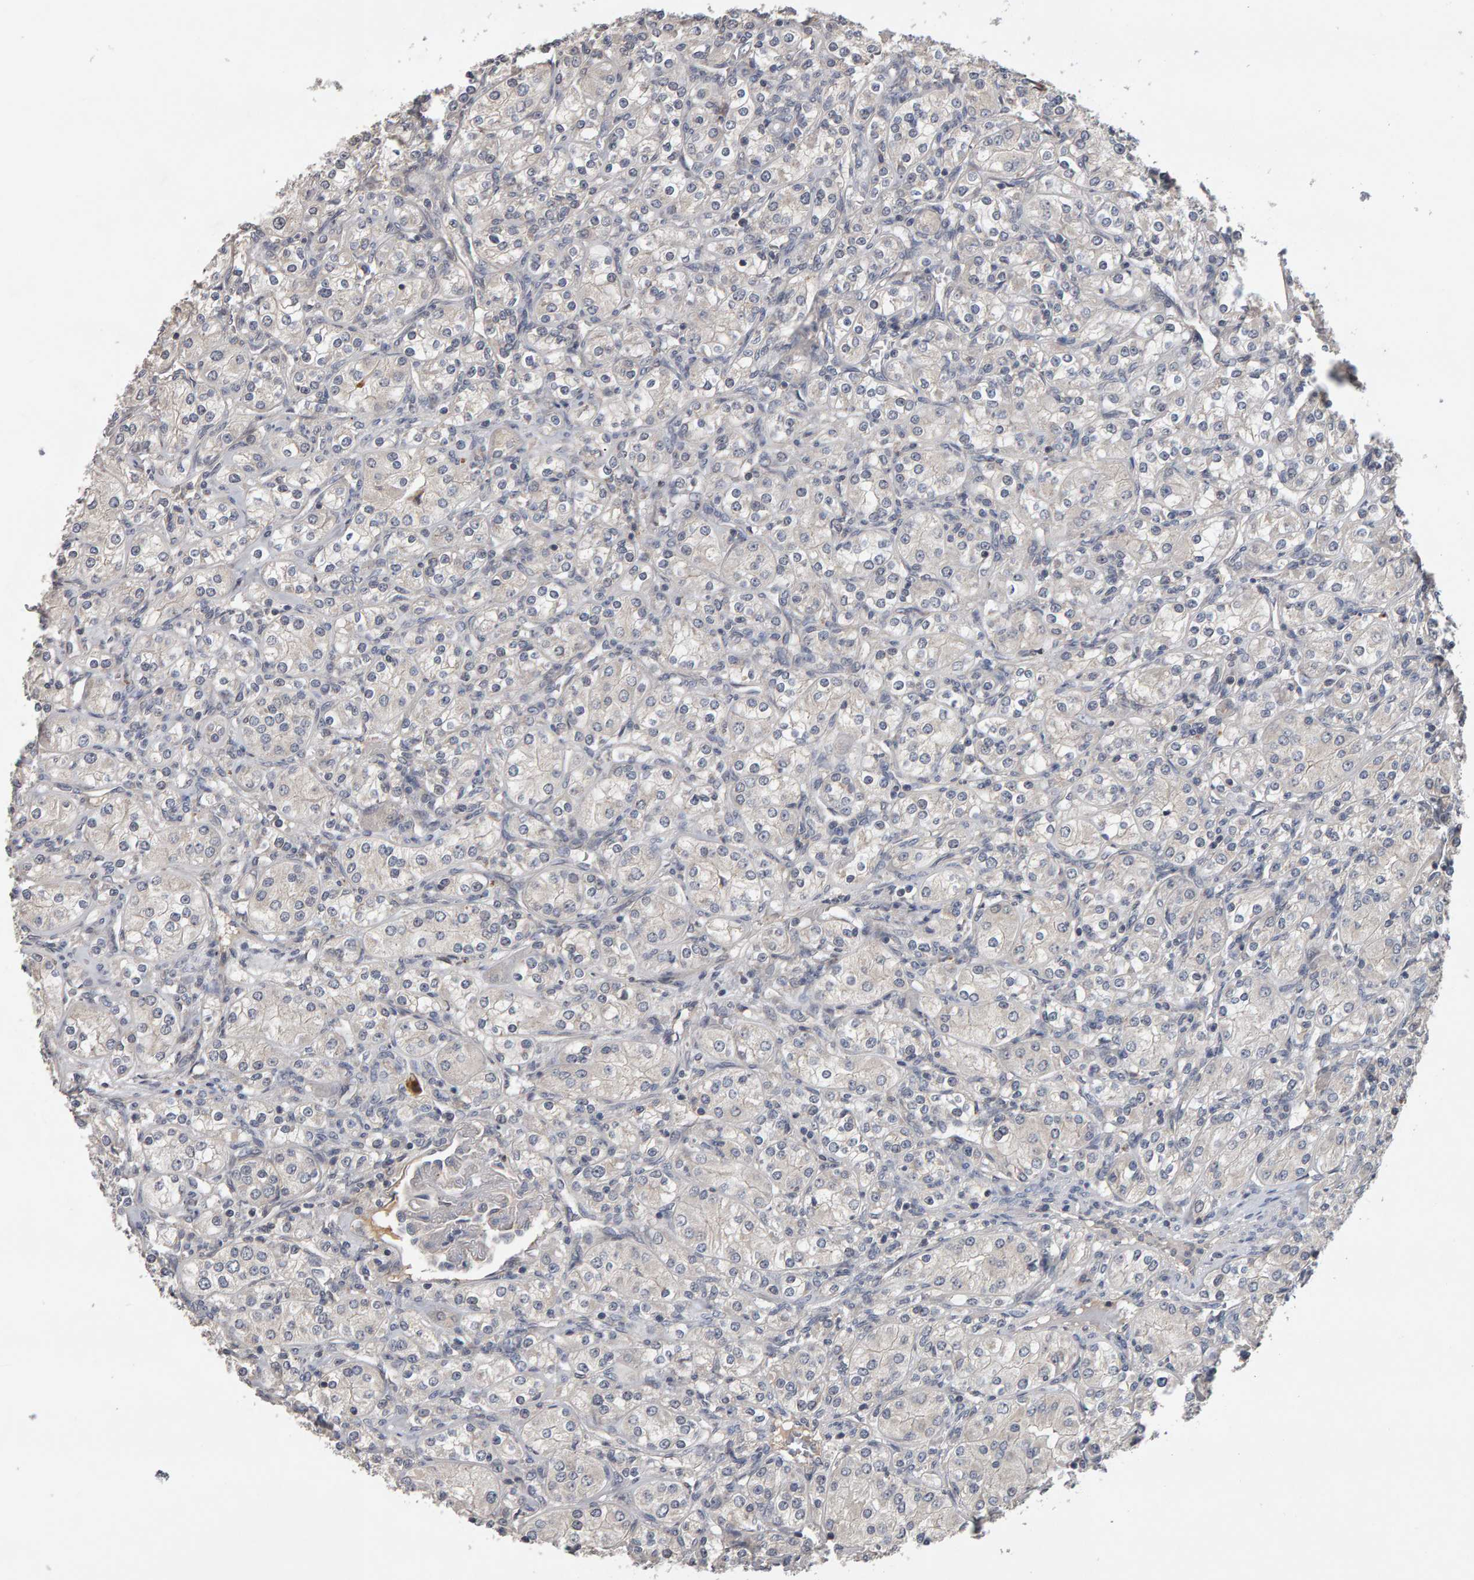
{"staining": {"intensity": "negative", "quantity": "none", "location": "none"}, "tissue": "renal cancer", "cell_type": "Tumor cells", "image_type": "cancer", "snomed": [{"axis": "morphology", "description": "Adenocarcinoma, NOS"}, {"axis": "topography", "description": "Kidney"}], "caption": "Tumor cells are negative for brown protein staining in adenocarcinoma (renal).", "gene": "COASY", "patient": {"sex": "male", "age": 77}}